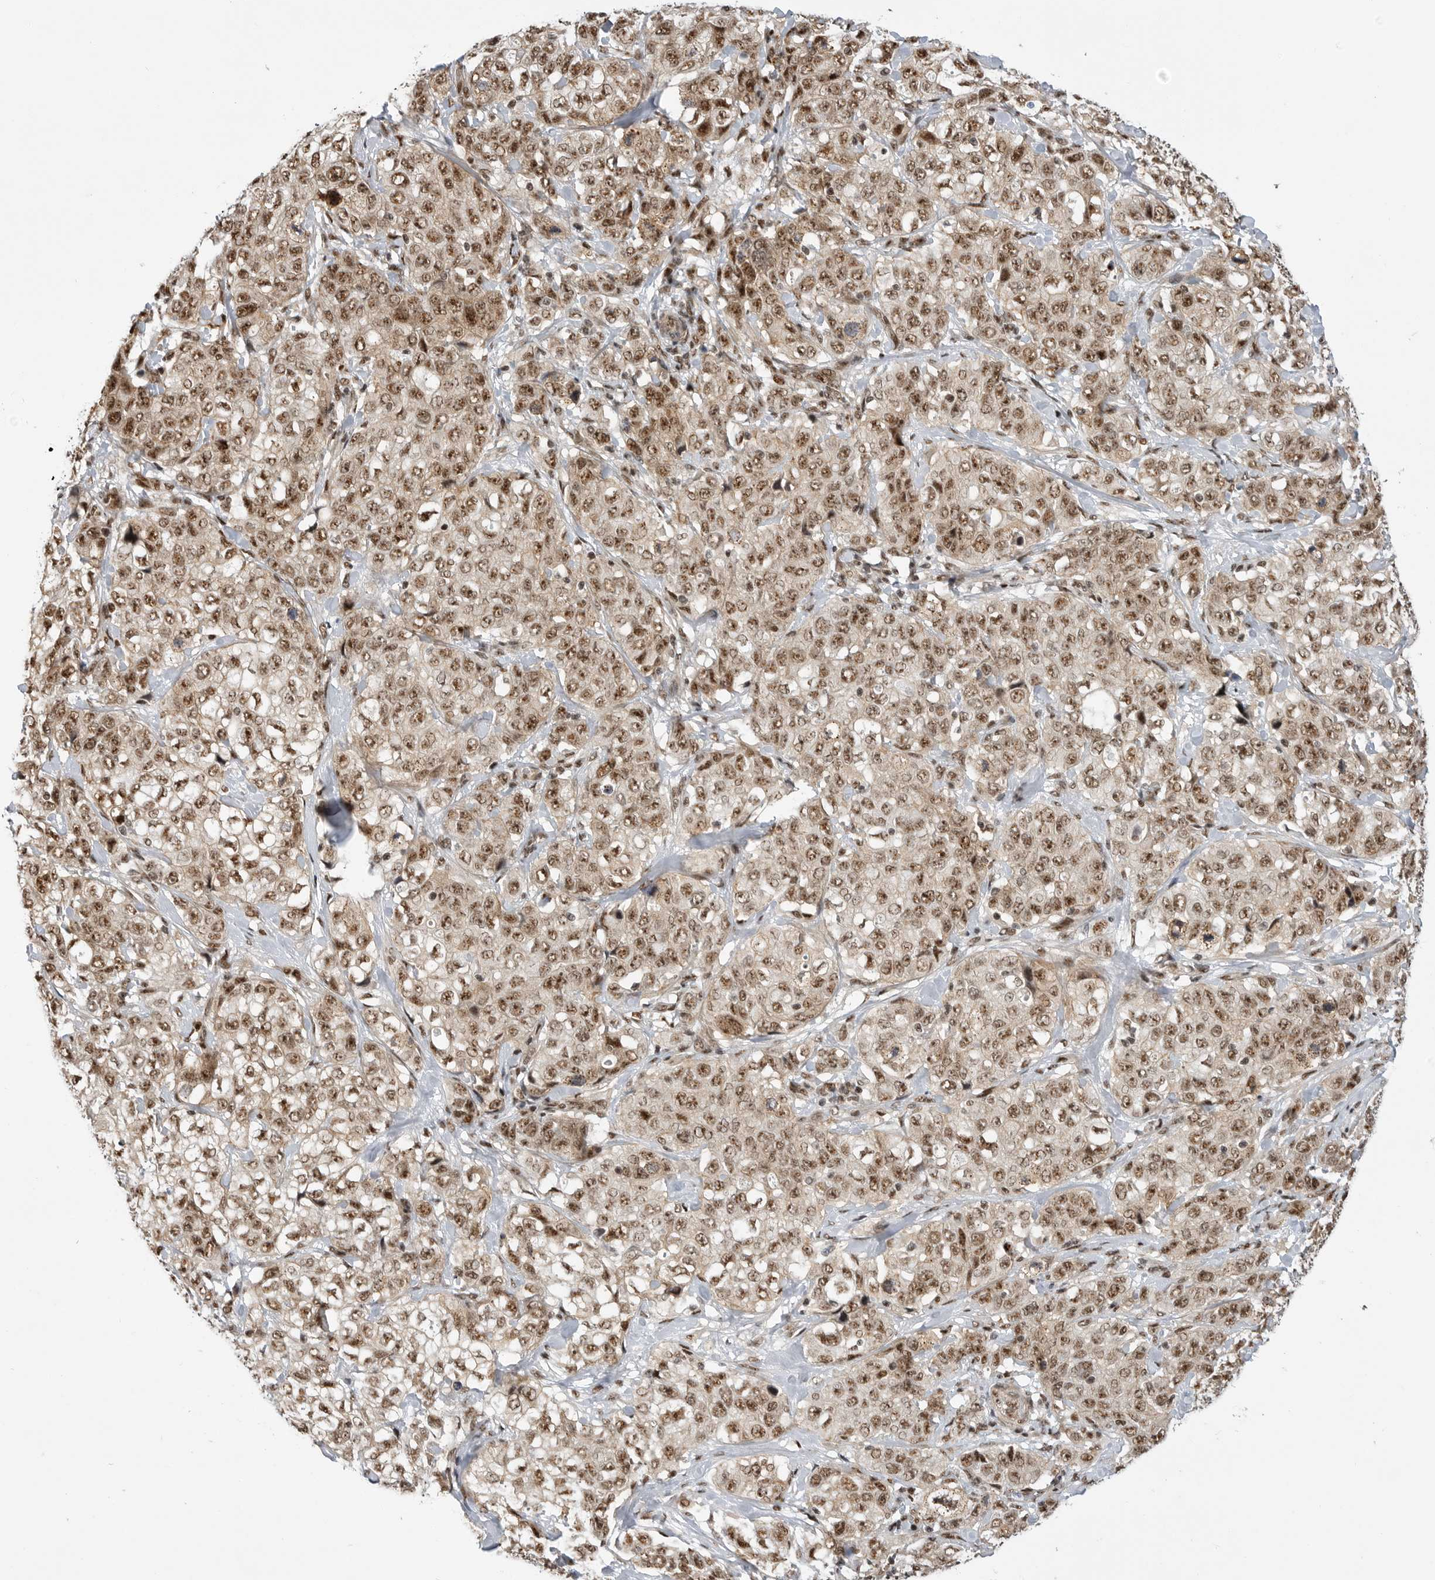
{"staining": {"intensity": "moderate", "quantity": ">75%", "location": "nuclear"}, "tissue": "stomach cancer", "cell_type": "Tumor cells", "image_type": "cancer", "snomed": [{"axis": "morphology", "description": "Adenocarcinoma, NOS"}, {"axis": "topography", "description": "Stomach"}], "caption": "The photomicrograph exhibits staining of stomach cancer, revealing moderate nuclear protein positivity (brown color) within tumor cells. The staining is performed using DAB (3,3'-diaminobenzidine) brown chromogen to label protein expression. The nuclei are counter-stained blue using hematoxylin.", "gene": "GPATCH2", "patient": {"sex": "male", "age": 48}}